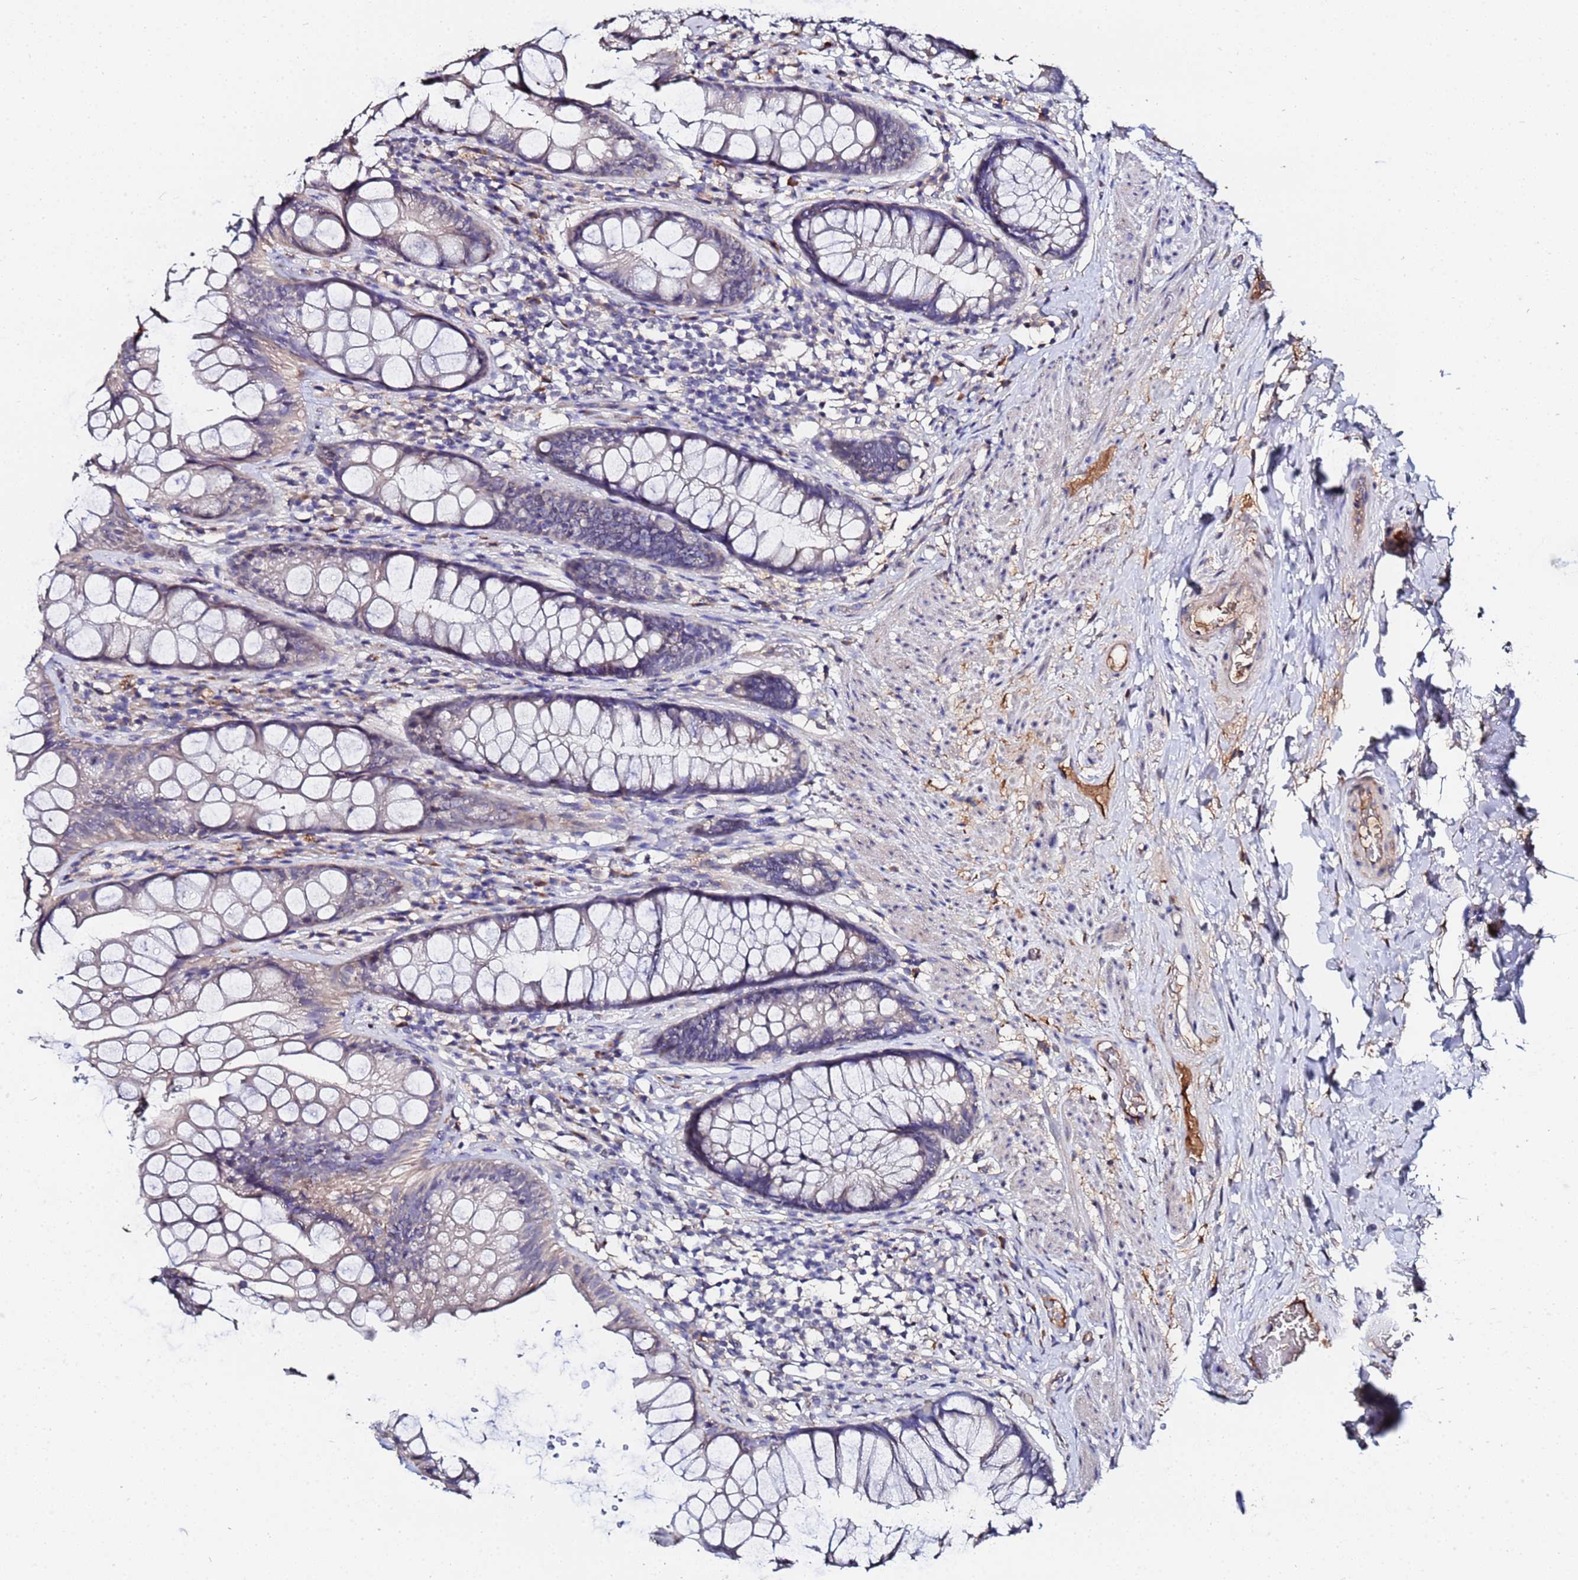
{"staining": {"intensity": "negative", "quantity": "none", "location": "none"}, "tissue": "rectum", "cell_type": "Glandular cells", "image_type": "normal", "snomed": [{"axis": "morphology", "description": "Normal tissue, NOS"}, {"axis": "topography", "description": "Rectum"}], "caption": "IHC of unremarkable human rectum reveals no positivity in glandular cells.", "gene": "TCP10L", "patient": {"sex": "male", "age": 74}}